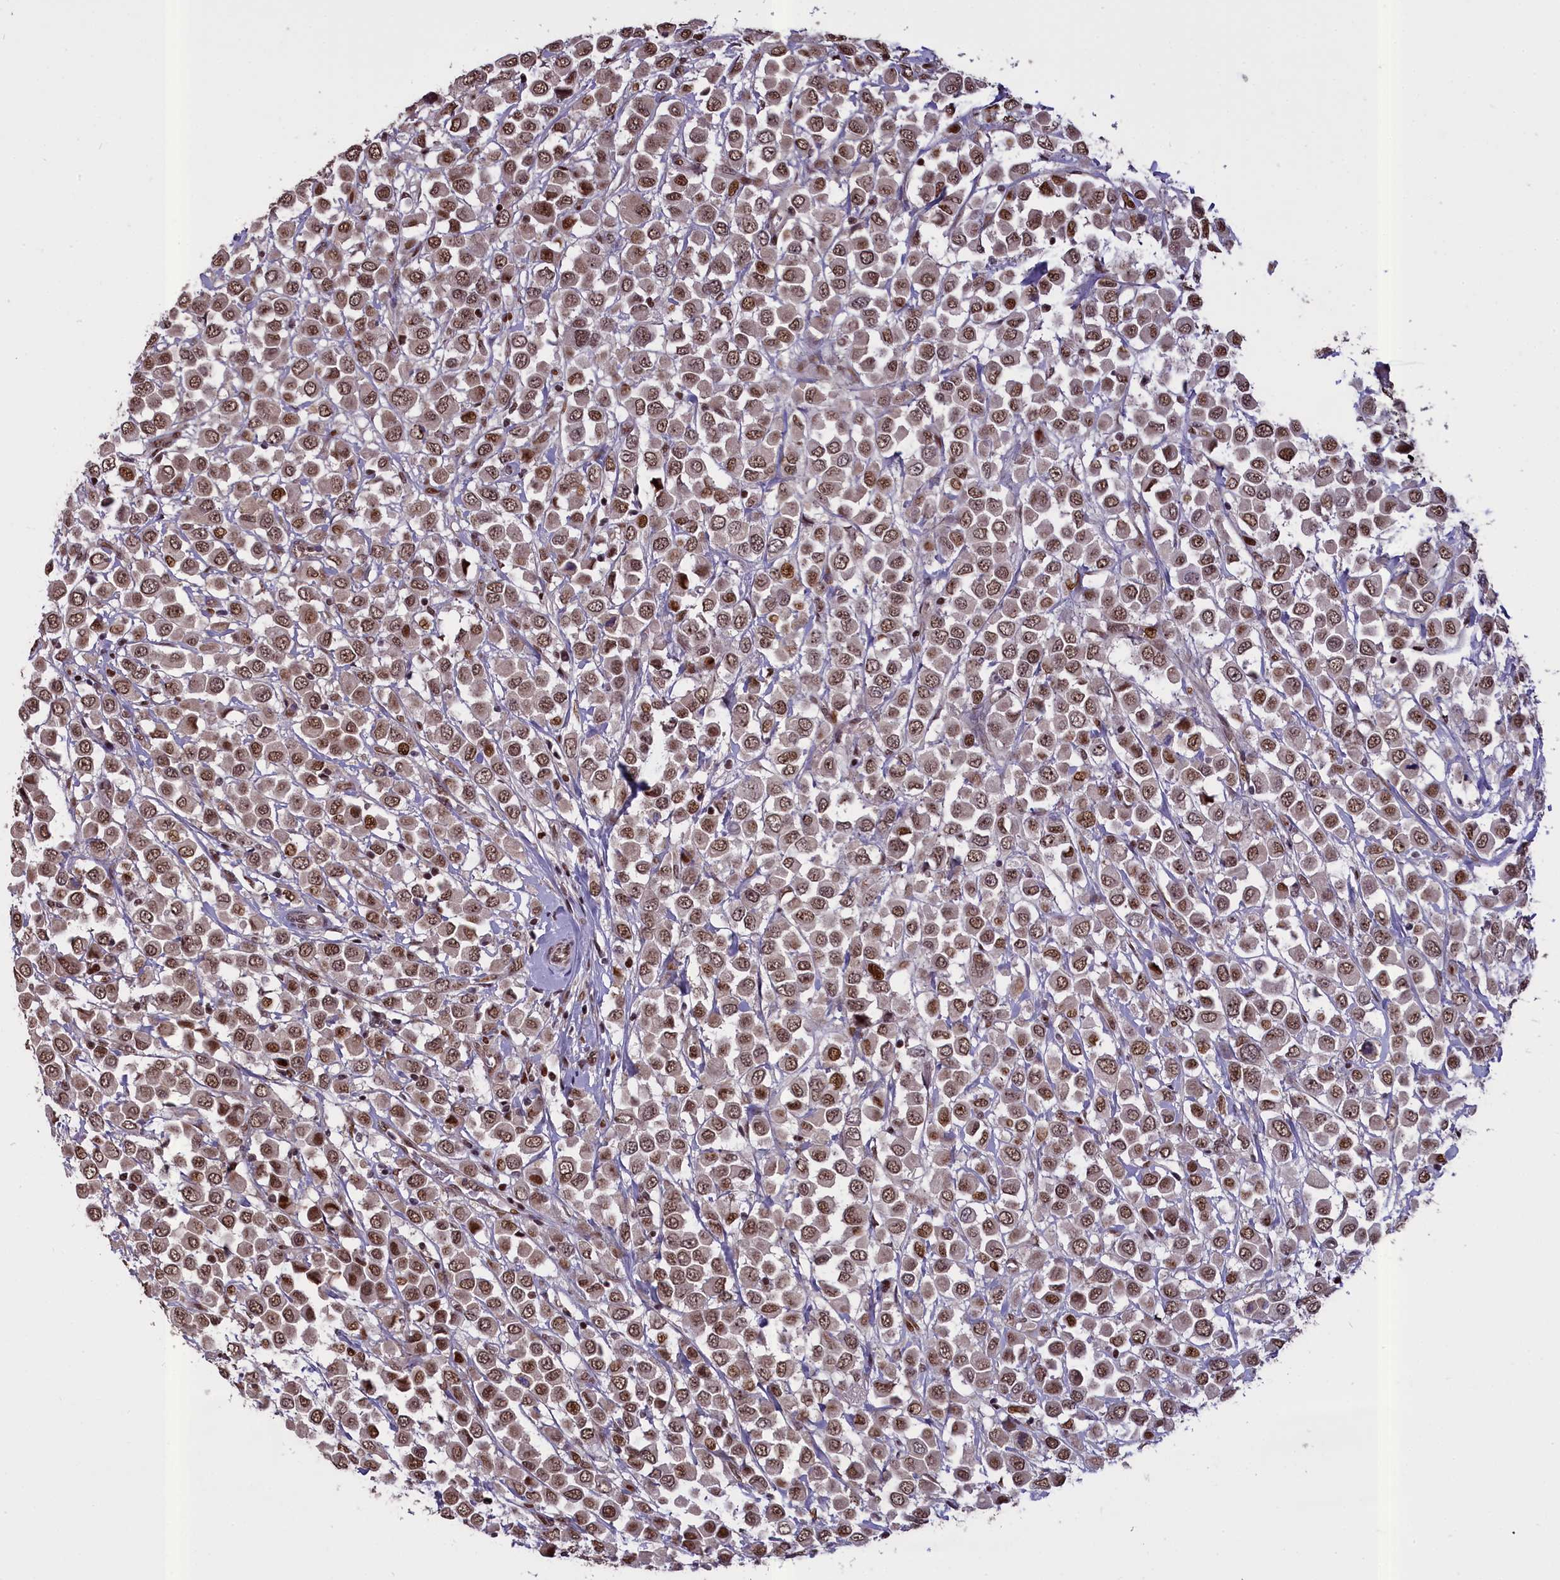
{"staining": {"intensity": "moderate", "quantity": ">75%", "location": "nuclear"}, "tissue": "breast cancer", "cell_type": "Tumor cells", "image_type": "cancer", "snomed": [{"axis": "morphology", "description": "Duct carcinoma"}, {"axis": "topography", "description": "Breast"}], "caption": "Protein staining by immunohistochemistry exhibits moderate nuclear positivity in about >75% of tumor cells in breast cancer.", "gene": "RELB", "patient": {"sex": "female", "age": 61}}